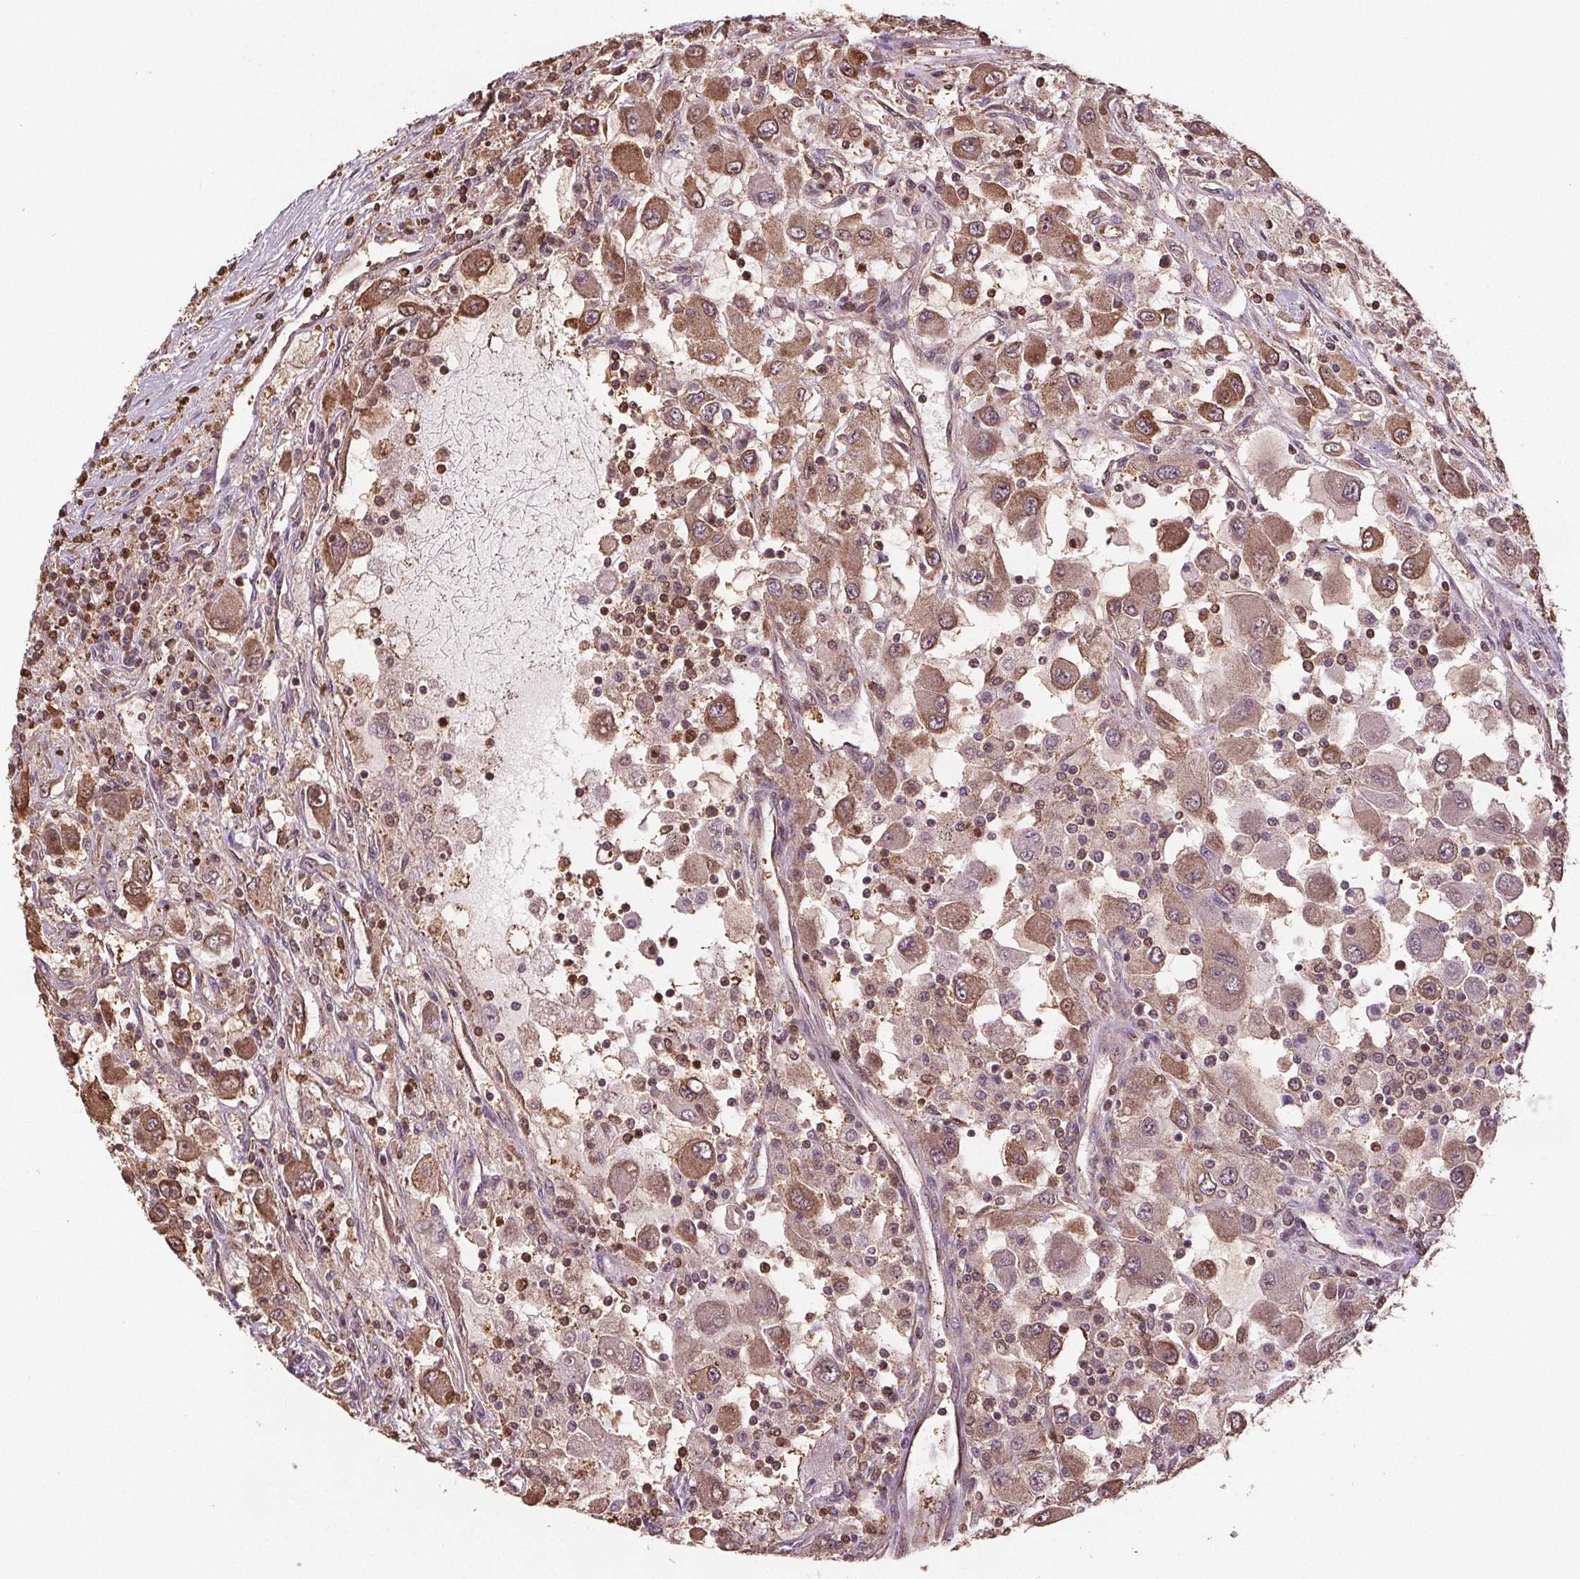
{"staining": {"intensity": "moderate", "quantity": ">75%", "location": "cytoplasmic/membranous,nuclear"}, "tissue": "renal cancer", "cell_type": "Tumor cells", "image_type": "cancer", "snomed": [{"axis": "morphology", "description": "Adenocarcinoma, NOS"}, {"axis": "topography", "description": "Kidney"}], "caption": "DAB (3,3'-diaminobenzidine) immunohistochemical staining of human renal adenocarcinoma exhibits moderate cytoplasmic/membranous and nuclear protein staining in approximately >75% of tumor cells.", "gene": "ENO1", "patient": {"sex": "female", "age": 67}}